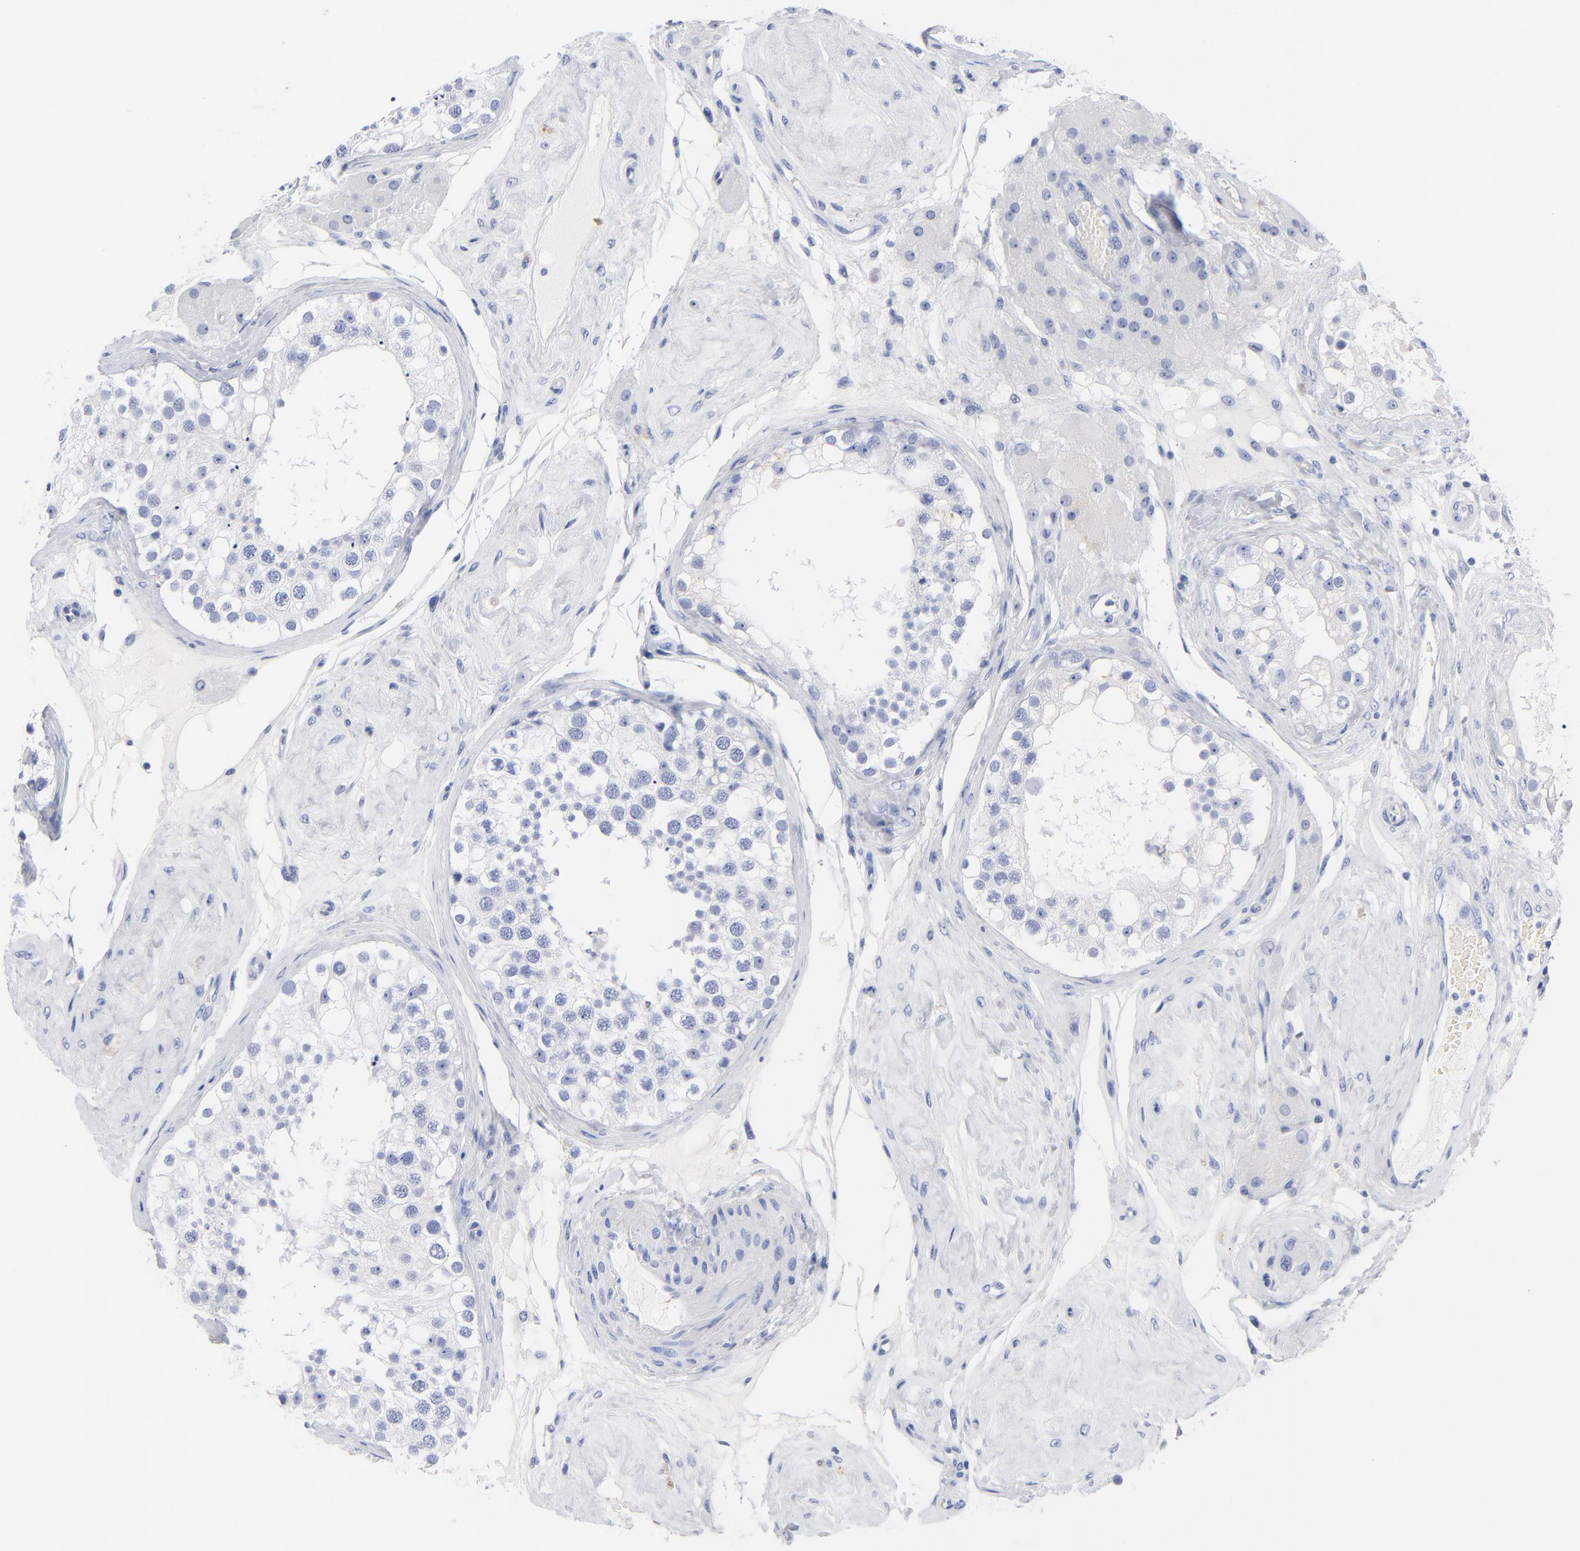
{"staining": {"intensity": "negative", "quantity": "none", "location": "none"}, "tissue": "testis", "cell_type": "Cells in seminiferous ducts", "image_type": "normal", "snomed": [{"axis": "morphology", "description": "Normal tissue, NOS"}, {"axis": "topography", "description": "Testis"}], "caption": "High power microscopy image of an IHC histopathology image of unremarkable testis, revealing no significant staining in cells in seminiferous ducts.", "gene": "ACY1", "patient": {"sex": "male", "age": 68}}